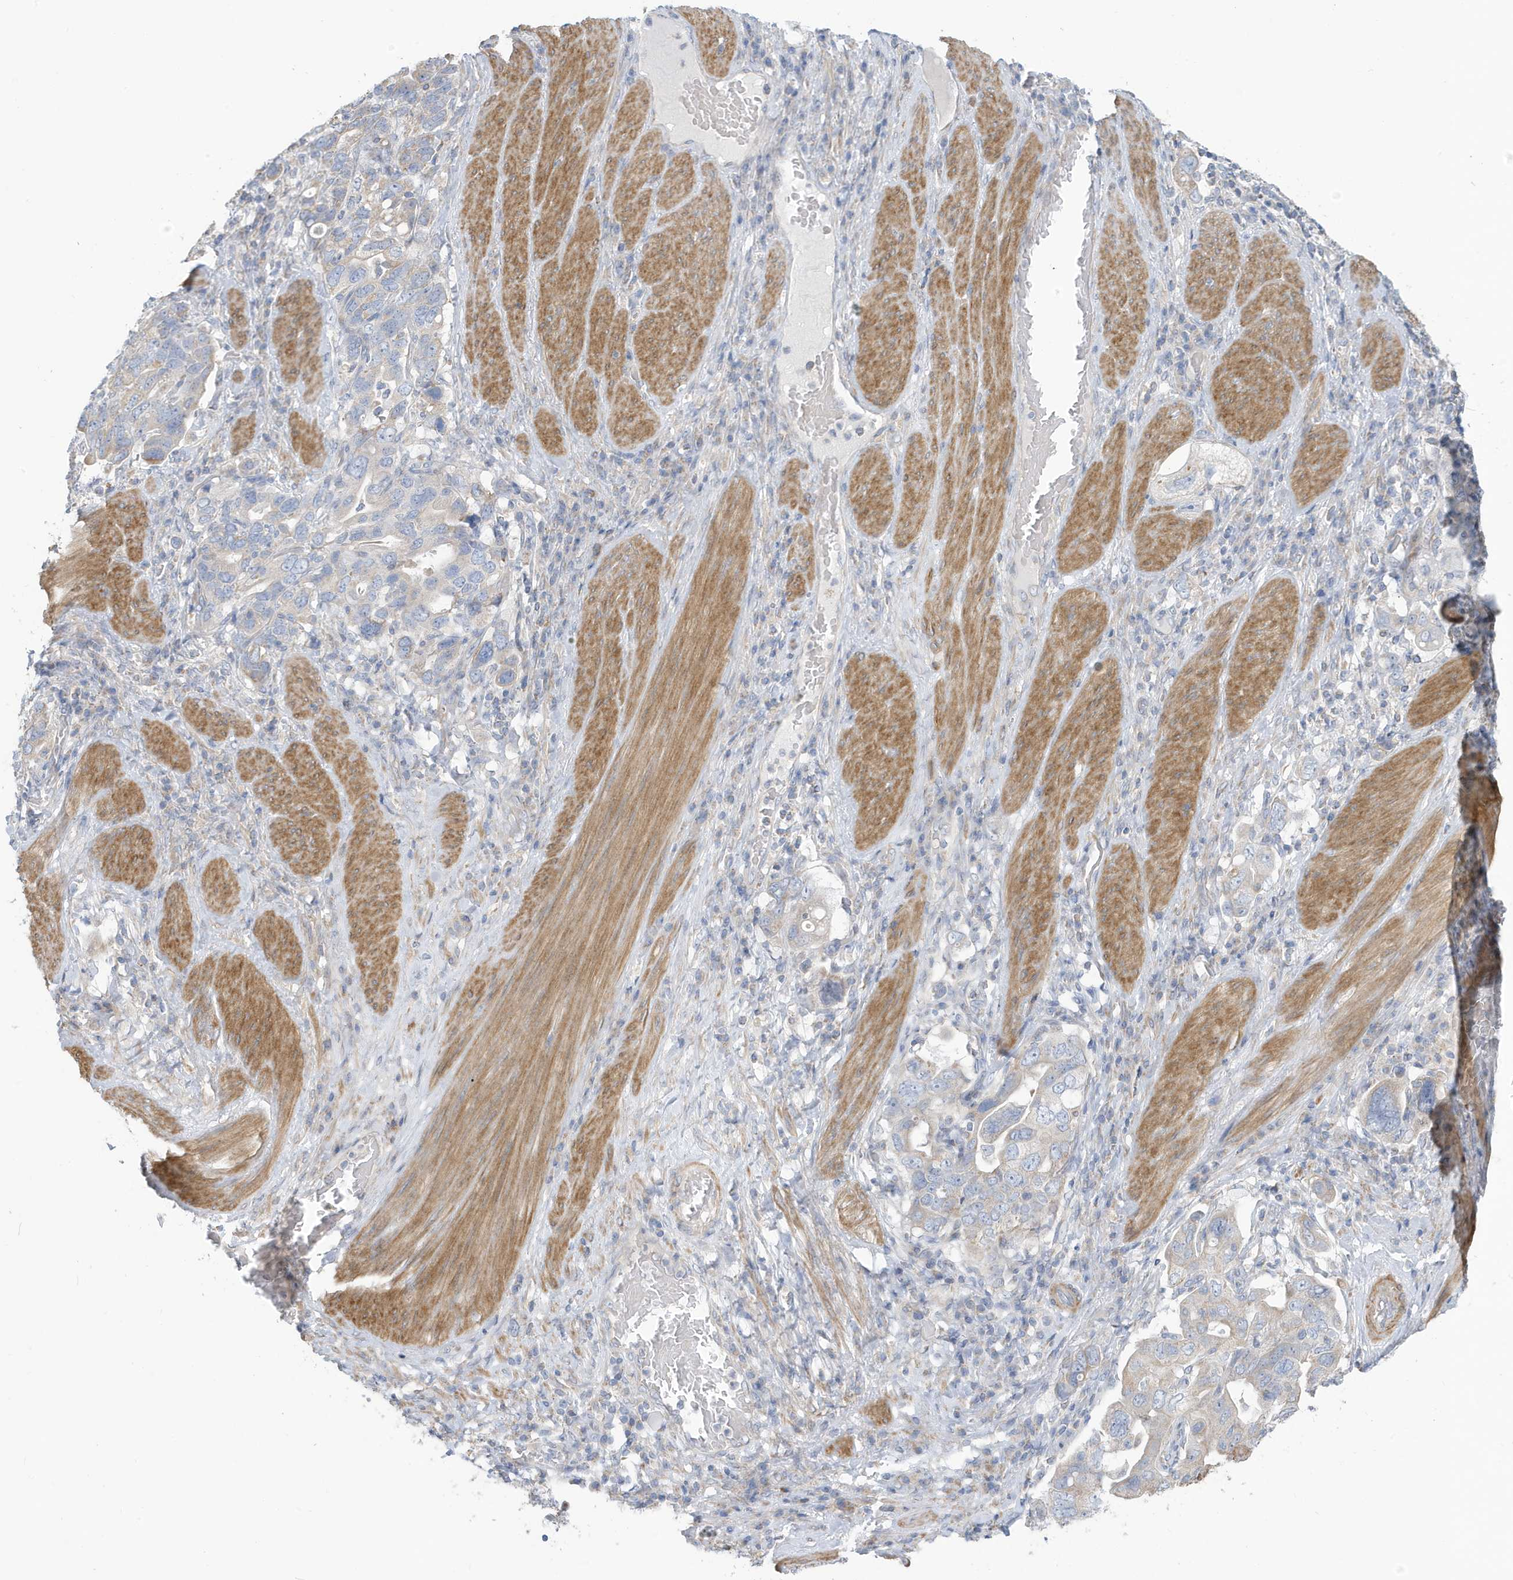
{"staining": {"intensity": "negative", "quantity": "none", "location": "none"}, "tissue": "stomach cancer", "cell_type": "Tumor cells", "image_type": "cancer", "snomed": [{"axis": "morphology", "description": "Adenocarcinoma, NOS"}, {"axis": "topography", "description": "Stomach, upper"}], "caption": "DAB (3,3'-diaminobenzidine) immunohistochemical staining of stomach adenocarcinoma demonstrates no significant positivity in tumor cells. The staining was performed using DAB (3,3'-diaminobenzidine) to visualize the protein expression in brown, while the nuclei were stained in blue with hematoxylin (Magnification: 20x).", "gene": "ATP13A5", "patient": {"sex": "male", "age": 62}}